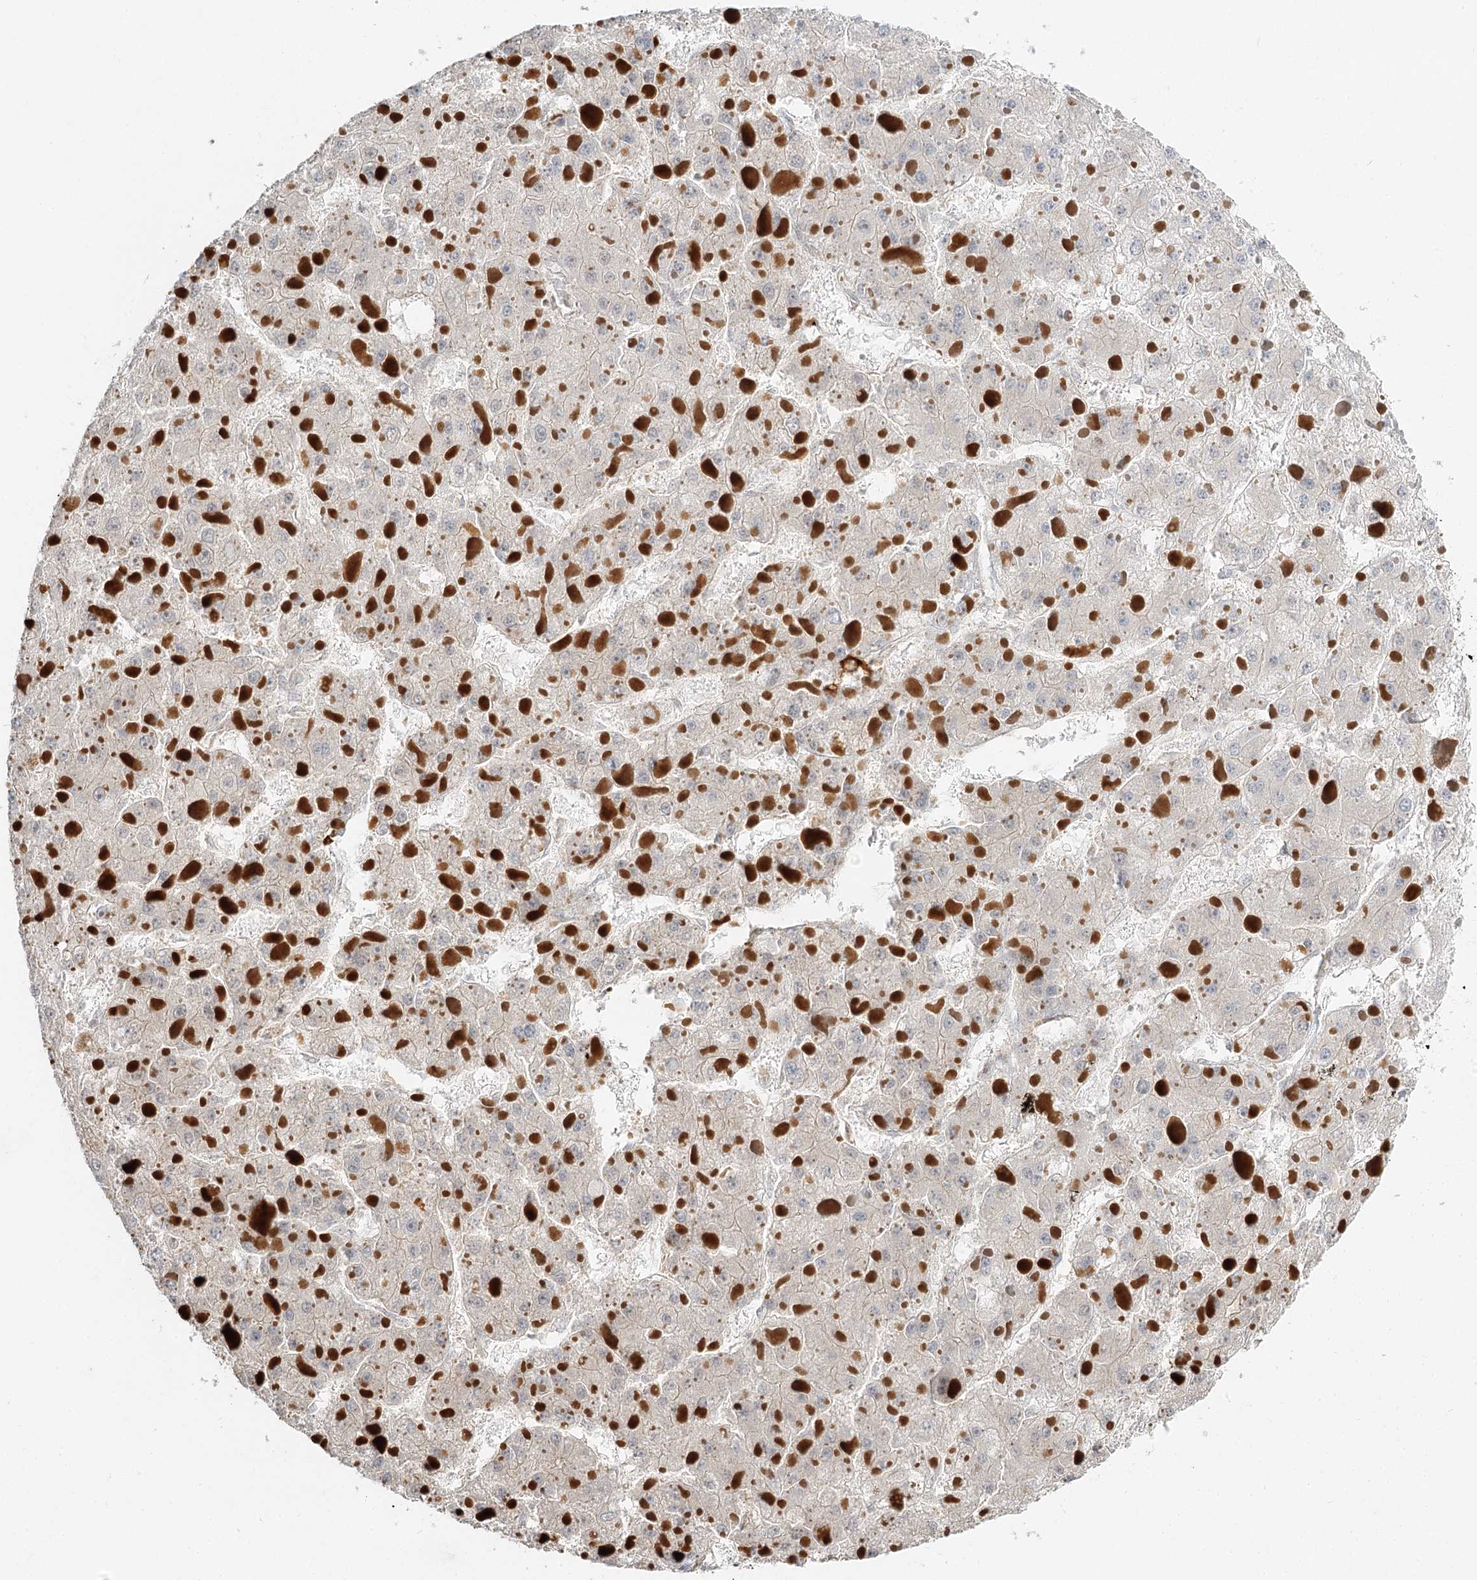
{"staining": {"intensity": "negative", "quantity": "none", "location": "none"}, "tissue": "liver cancer", "cell_type": "Tumor cells", "image_type": "cancer", "snomed": [{"axis": "morphology", "description": "Carcinoma, Hepatocellular, NOS"}, {"axis": "topography", "description": "Liver"}], "caption": "IHC histopathology image of human liver cancer stained for a protein (brown), which demonstrates no staining in tumor cells.", "gene": "GUCY2C", "patient": {"sex": "female", "age": 73}}